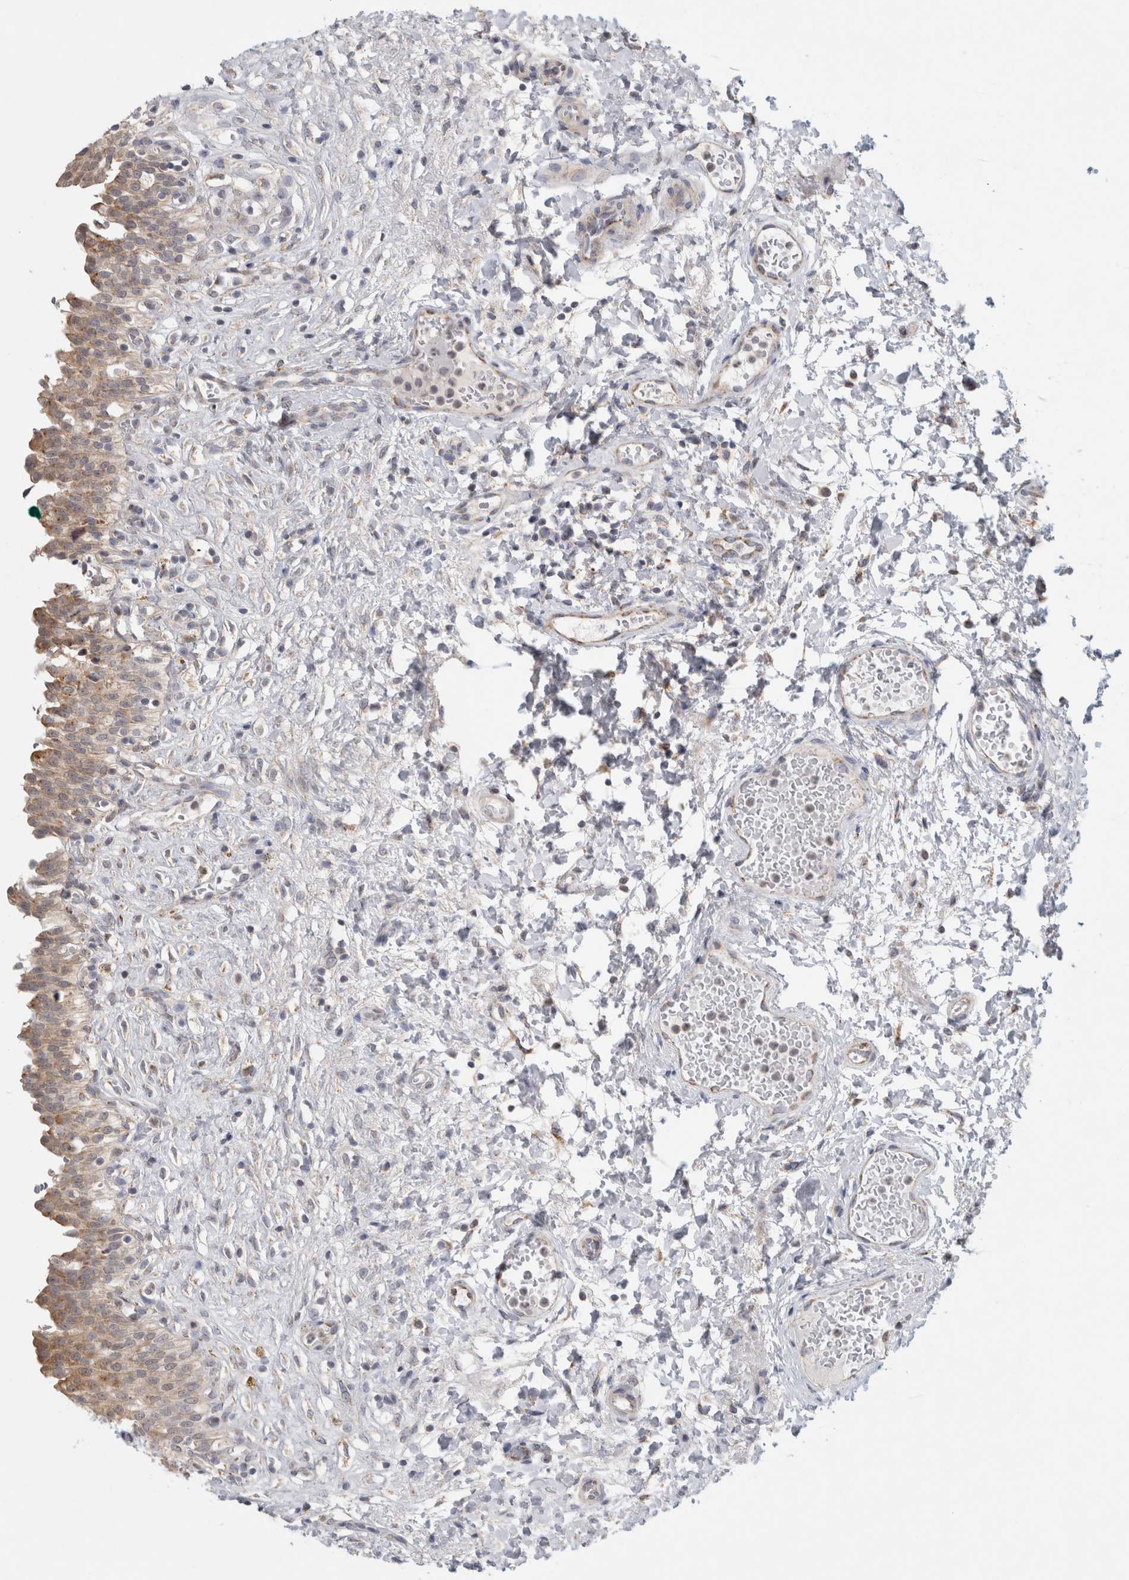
{"staining": {"intensity": "moderate", "quantity": ">75%", "location": "cytoplasmic/membranous"}, "tissue": "urinary bladder", "cell_type": "Urothelial cells", "image_type": "normal", "snomed": [{"axis": "morphology", "description": "Urothelial carcinoma, High grade"}, {"axis": "topography", "description": "Urinary bladder"}], "caption": "DAB immunohistochemical staining of benign human urinary bladder reveals moderate cytoplasmic/membranous protein expression in approximately >75% of urothelial cells.", "gene": "RAB18", "patient": {"sex": "male", "age": 46}}